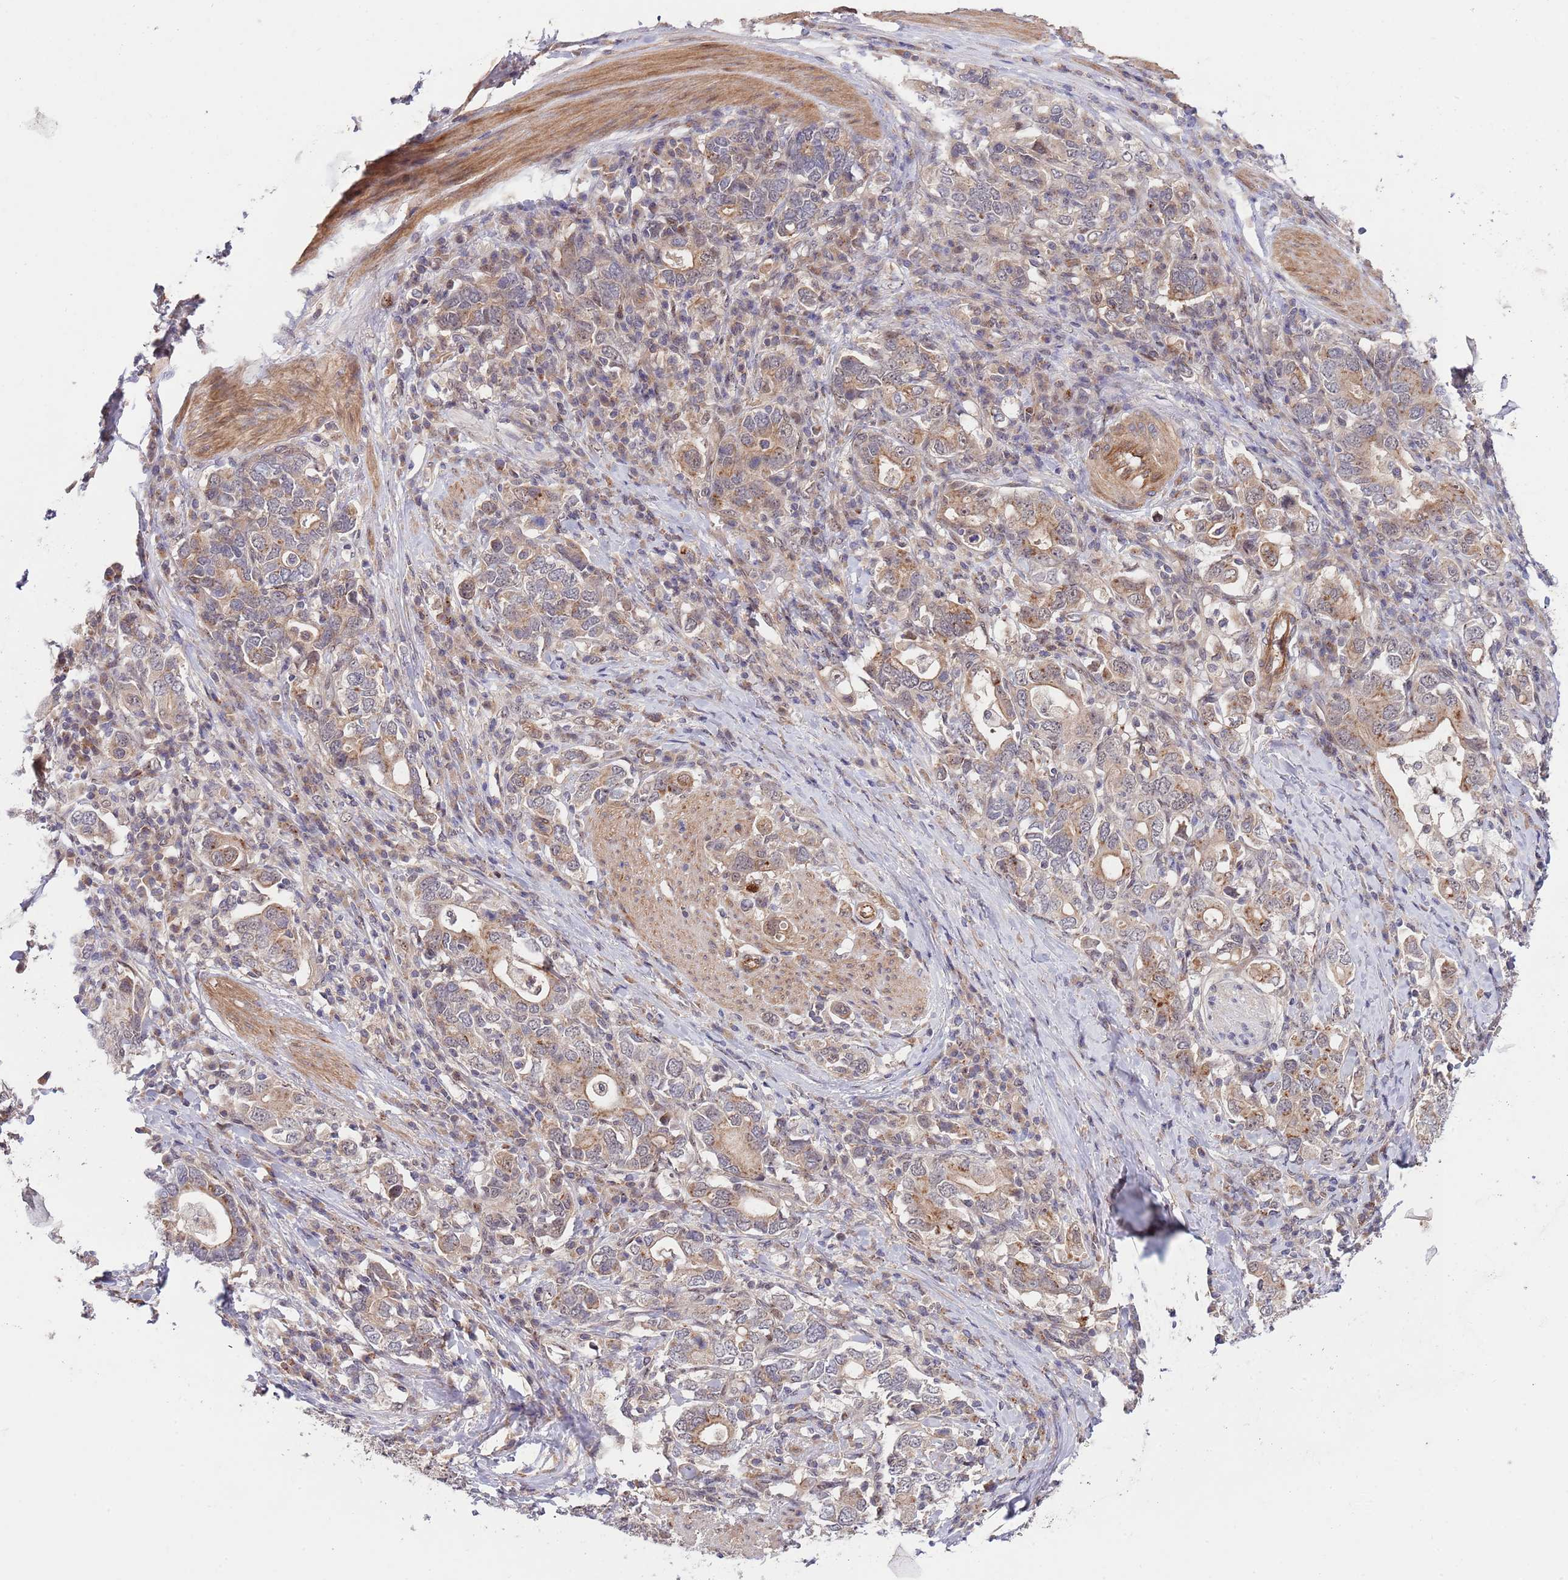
{"staining": {"intensity": "moderate", "quantity": "25%-75%", "location": "cytoplasmic/membranous"}, "tissue": "stomach cancer", "cell_type": "Tumor cells", "image_type": "cancer", "snomed": [{"axis": "morphology", "description": "Adenocarcinoma, NOS"}, {"axis": "topography", "description": "Stomach, upper"}, {"axis": "topography", "description": "Stomach"}], "caption": "The immunohistochemical stain labels moderate cytoplasmic/membranous expression in tumor cells of stomach cancer tissue.", "gene": "PRR16", "patient": {"sex": "male", "age": 62}}